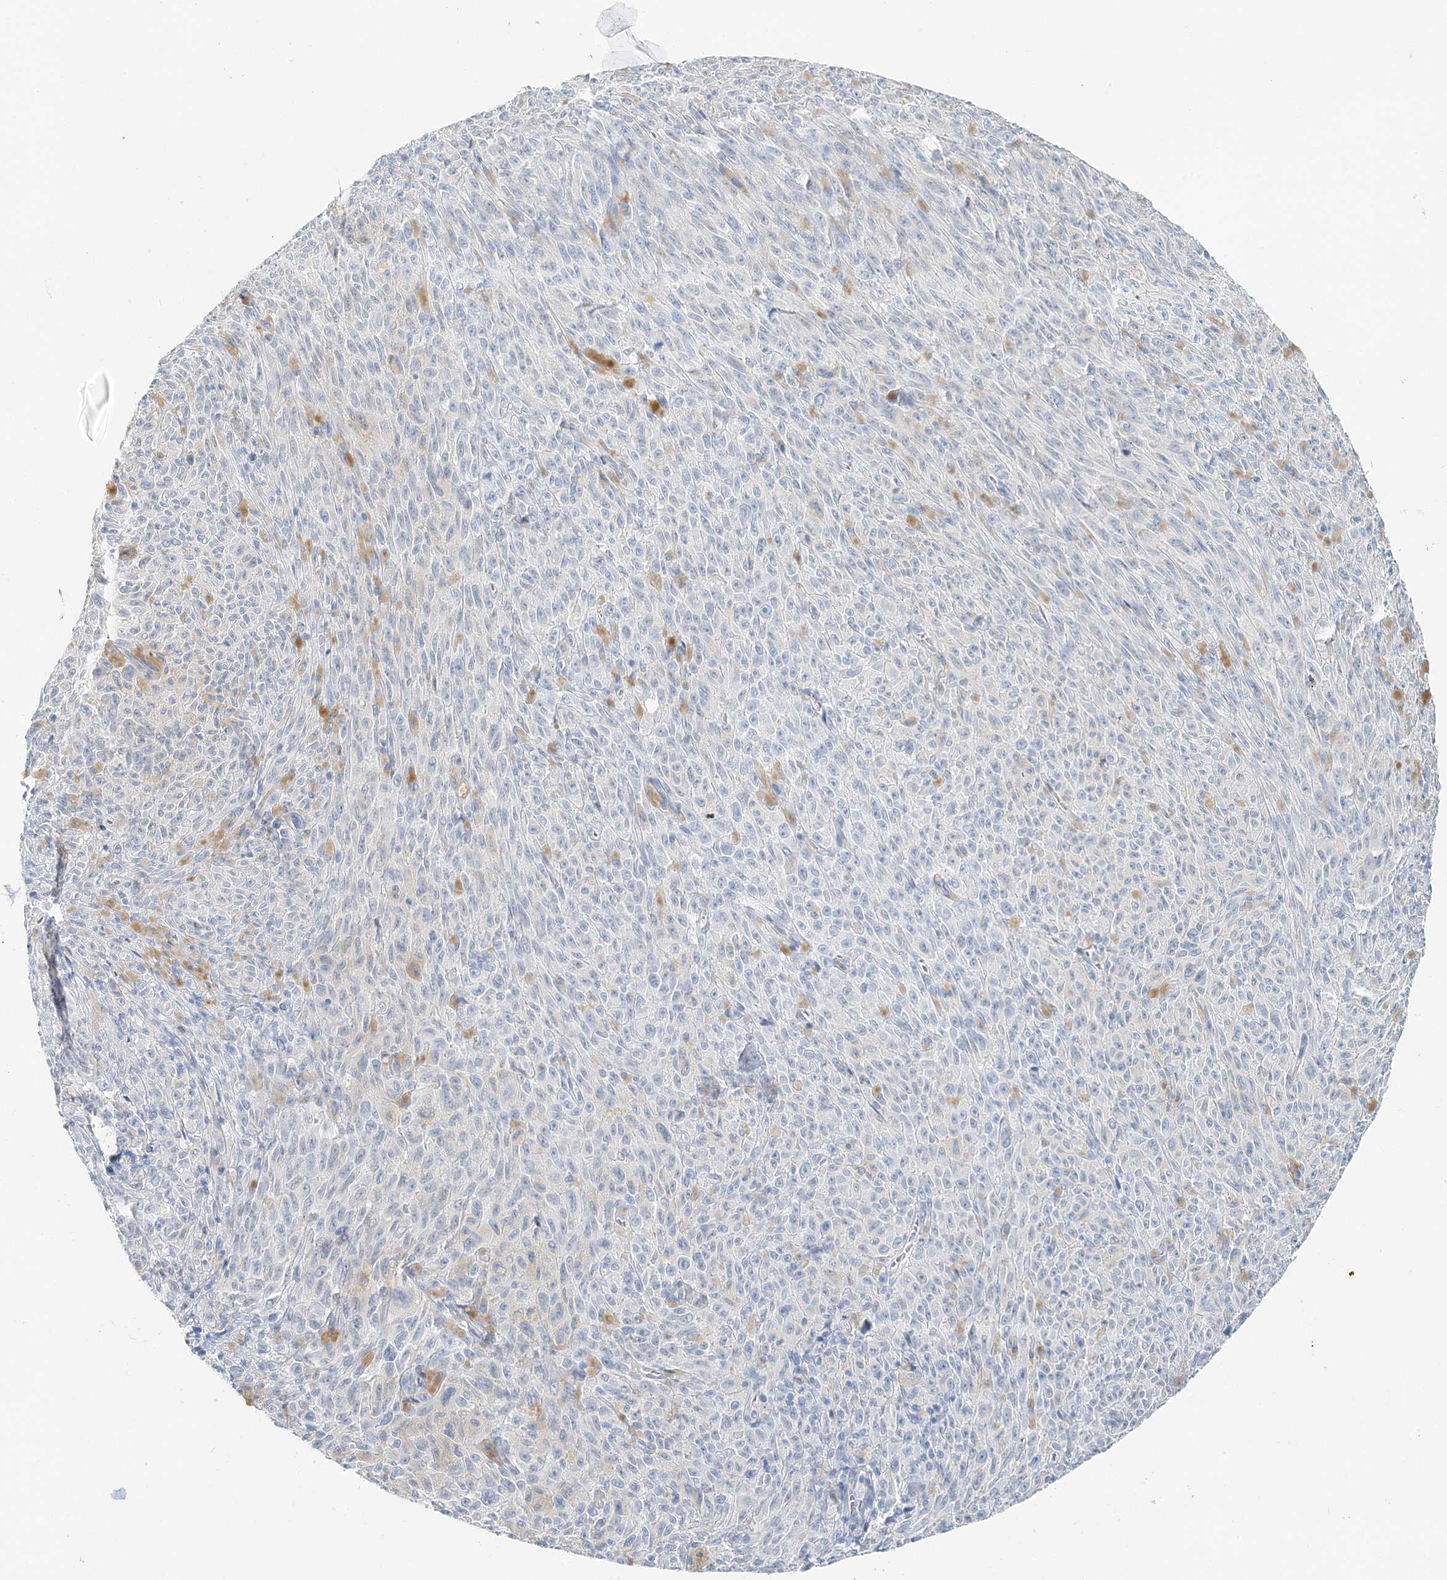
{"staining": {"intensity": "negative", "quantity": "none", "location": "none"}, "tissue": "melanoma", "cell_type": "Tumor cells", "image_type": "cancer", "snomed": [{"axis": "morphology", "description": "Malignant melanoma, NOS"}, {"axis": "topography", "description": "Skin"}], "caption": "This is a histopathology image of immunohistochemistry staining of malignant melanoma, which shows no staining in tumor cells. The staining is performed using DAB brown chromogen with nuclei counter-stained in using hematoxylin.", "gene": "VILL", "patient": {"sex": "female", "age": 82}}